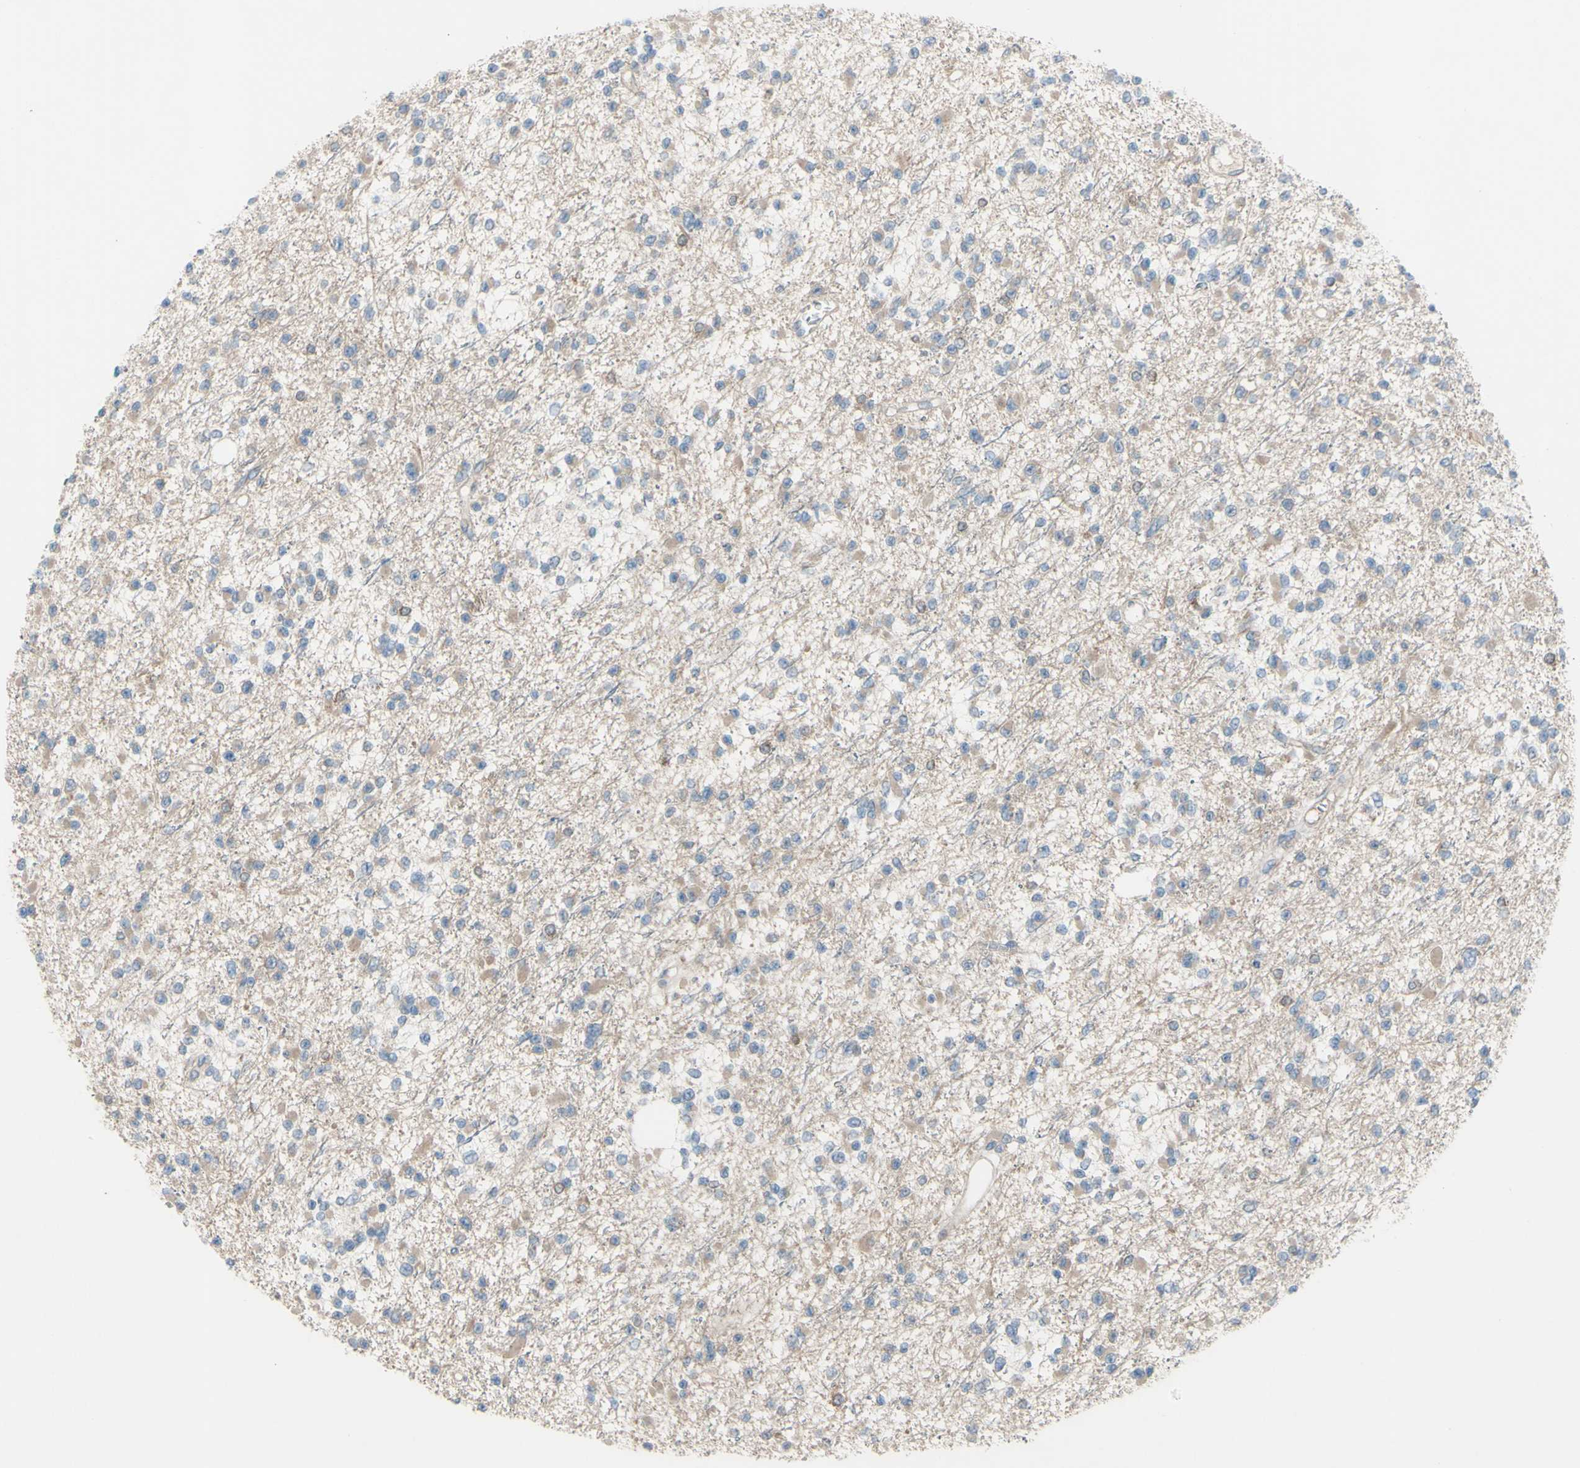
{"staining": {"intensity": "weak", "quantity": ">75%", "location": "cytoplasmic/membranous"}, "tissue": "glioma", "cell_type": "Tumor cells", "image_type": "cancer", "snomed": [{"axis": "morphology", "description": "Glioma, malignant, Low grade"}, {"axis": "topography", "description": "Brain"}], "caption": "Immunohistochemistry (IHC) staining of glioma, which exhibits low levels of weak cytoplasmic/membranous staining in approximately >75% of tumor cells indicating weak cytoplasmic/membranous protein expression. The staining was performed using DAB (3,3'-diaminobenzidine) (brown) for protein detection and nuclei were counterstained in hematoxylin (blue).", "gene": "AFP", "patient": {"sex": "female", "age": 22}}